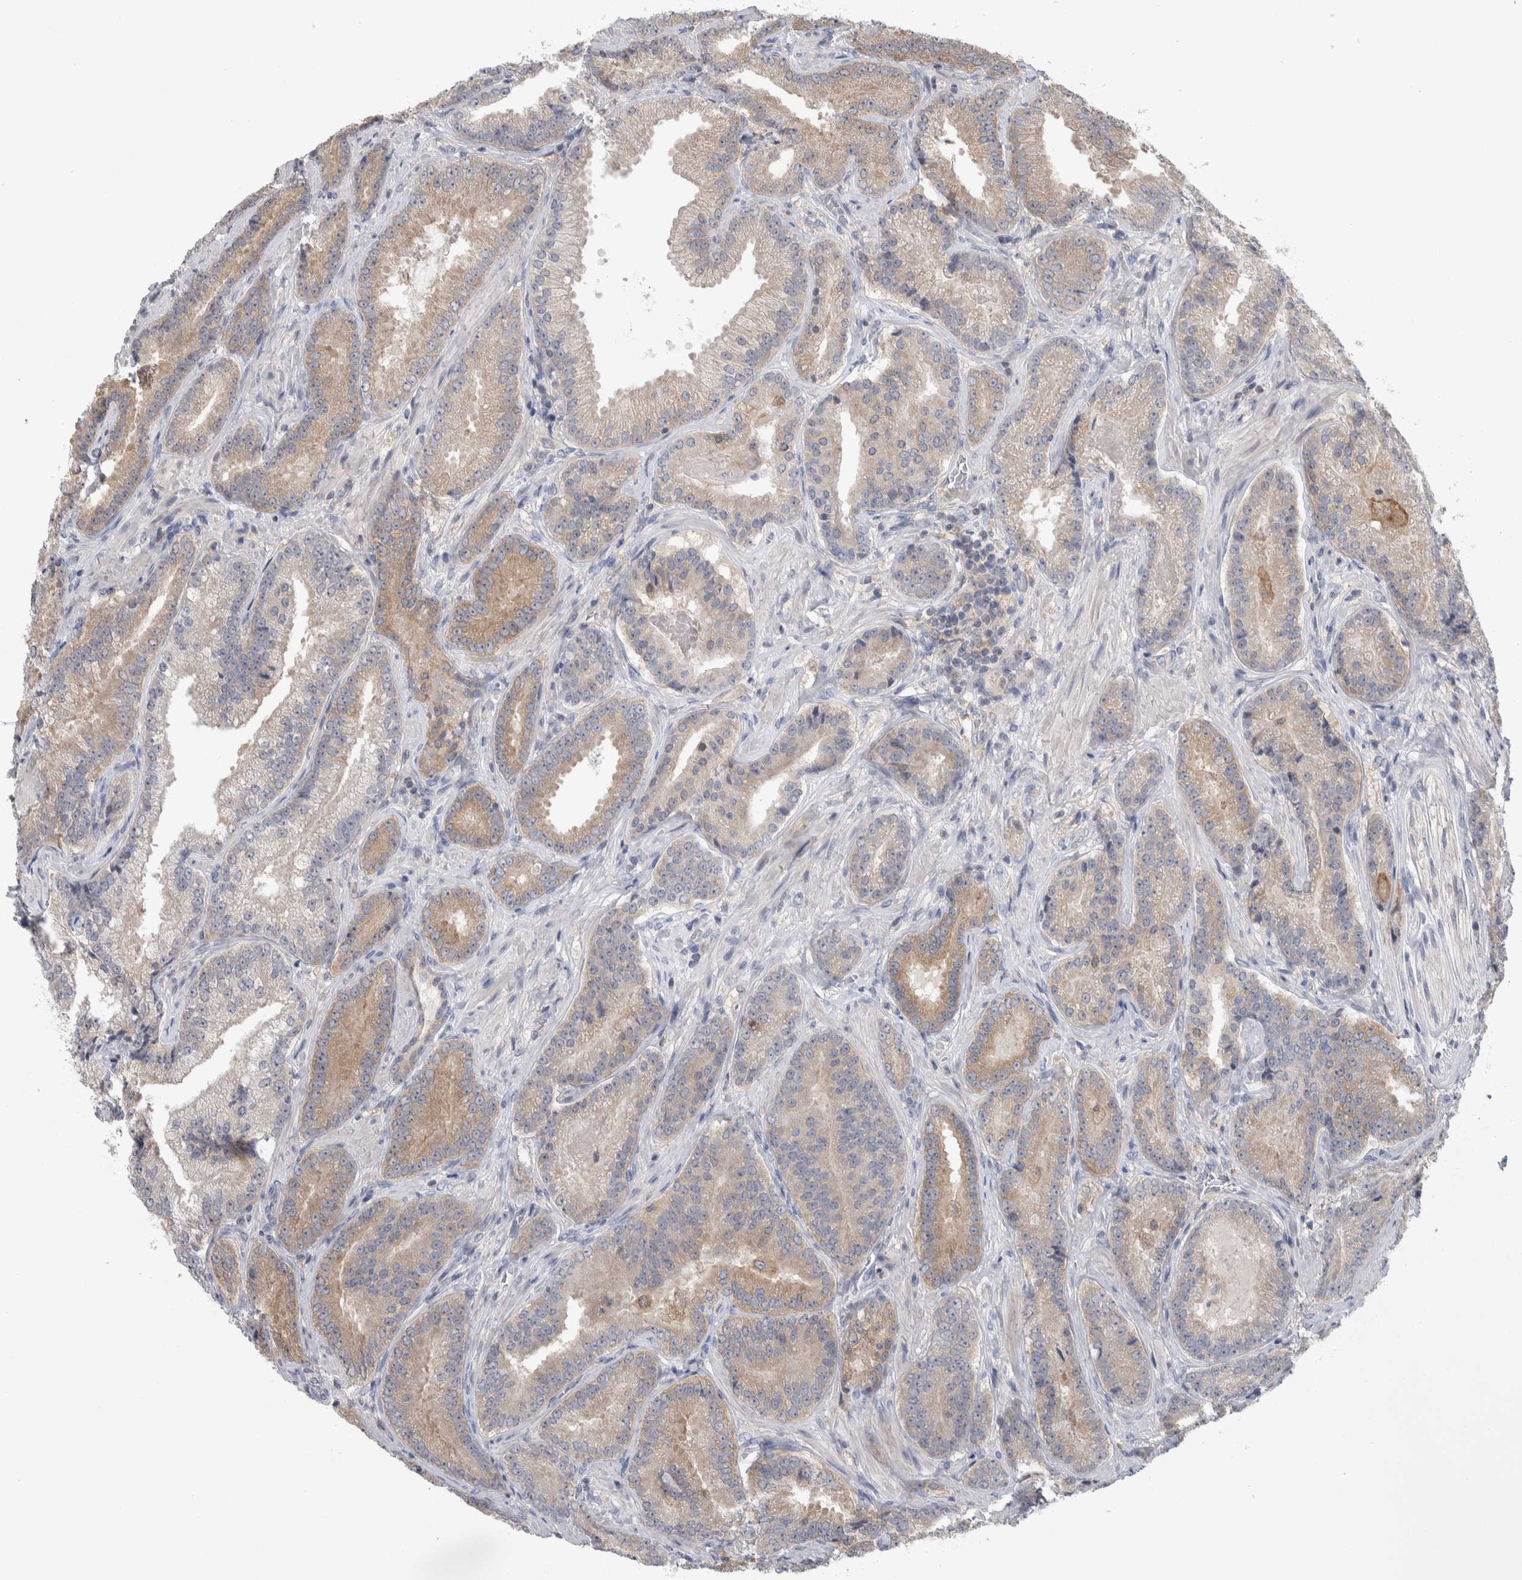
{"staining": {"intensity": "weak", "quantity": ">75%", "location": "cytoplasmic/membranous"}, "tissue": "prostate cancer", "cell_type": "Tumor cells", "image_type": "cancer", "snomed": [{"axis": "morphology", "description": "Adenocarcinoma, Low grade"}, {"axis": "topography", "description": "Prostate"}], "caption": "A brown stain highlights weak cytoplasmic/membranous staining of a protein in human prostate cancer (low-grade adenocarcinoma) tumor cells.", "gene": "HTATIP2", "patient": {"sex": "male", "age": 51}}